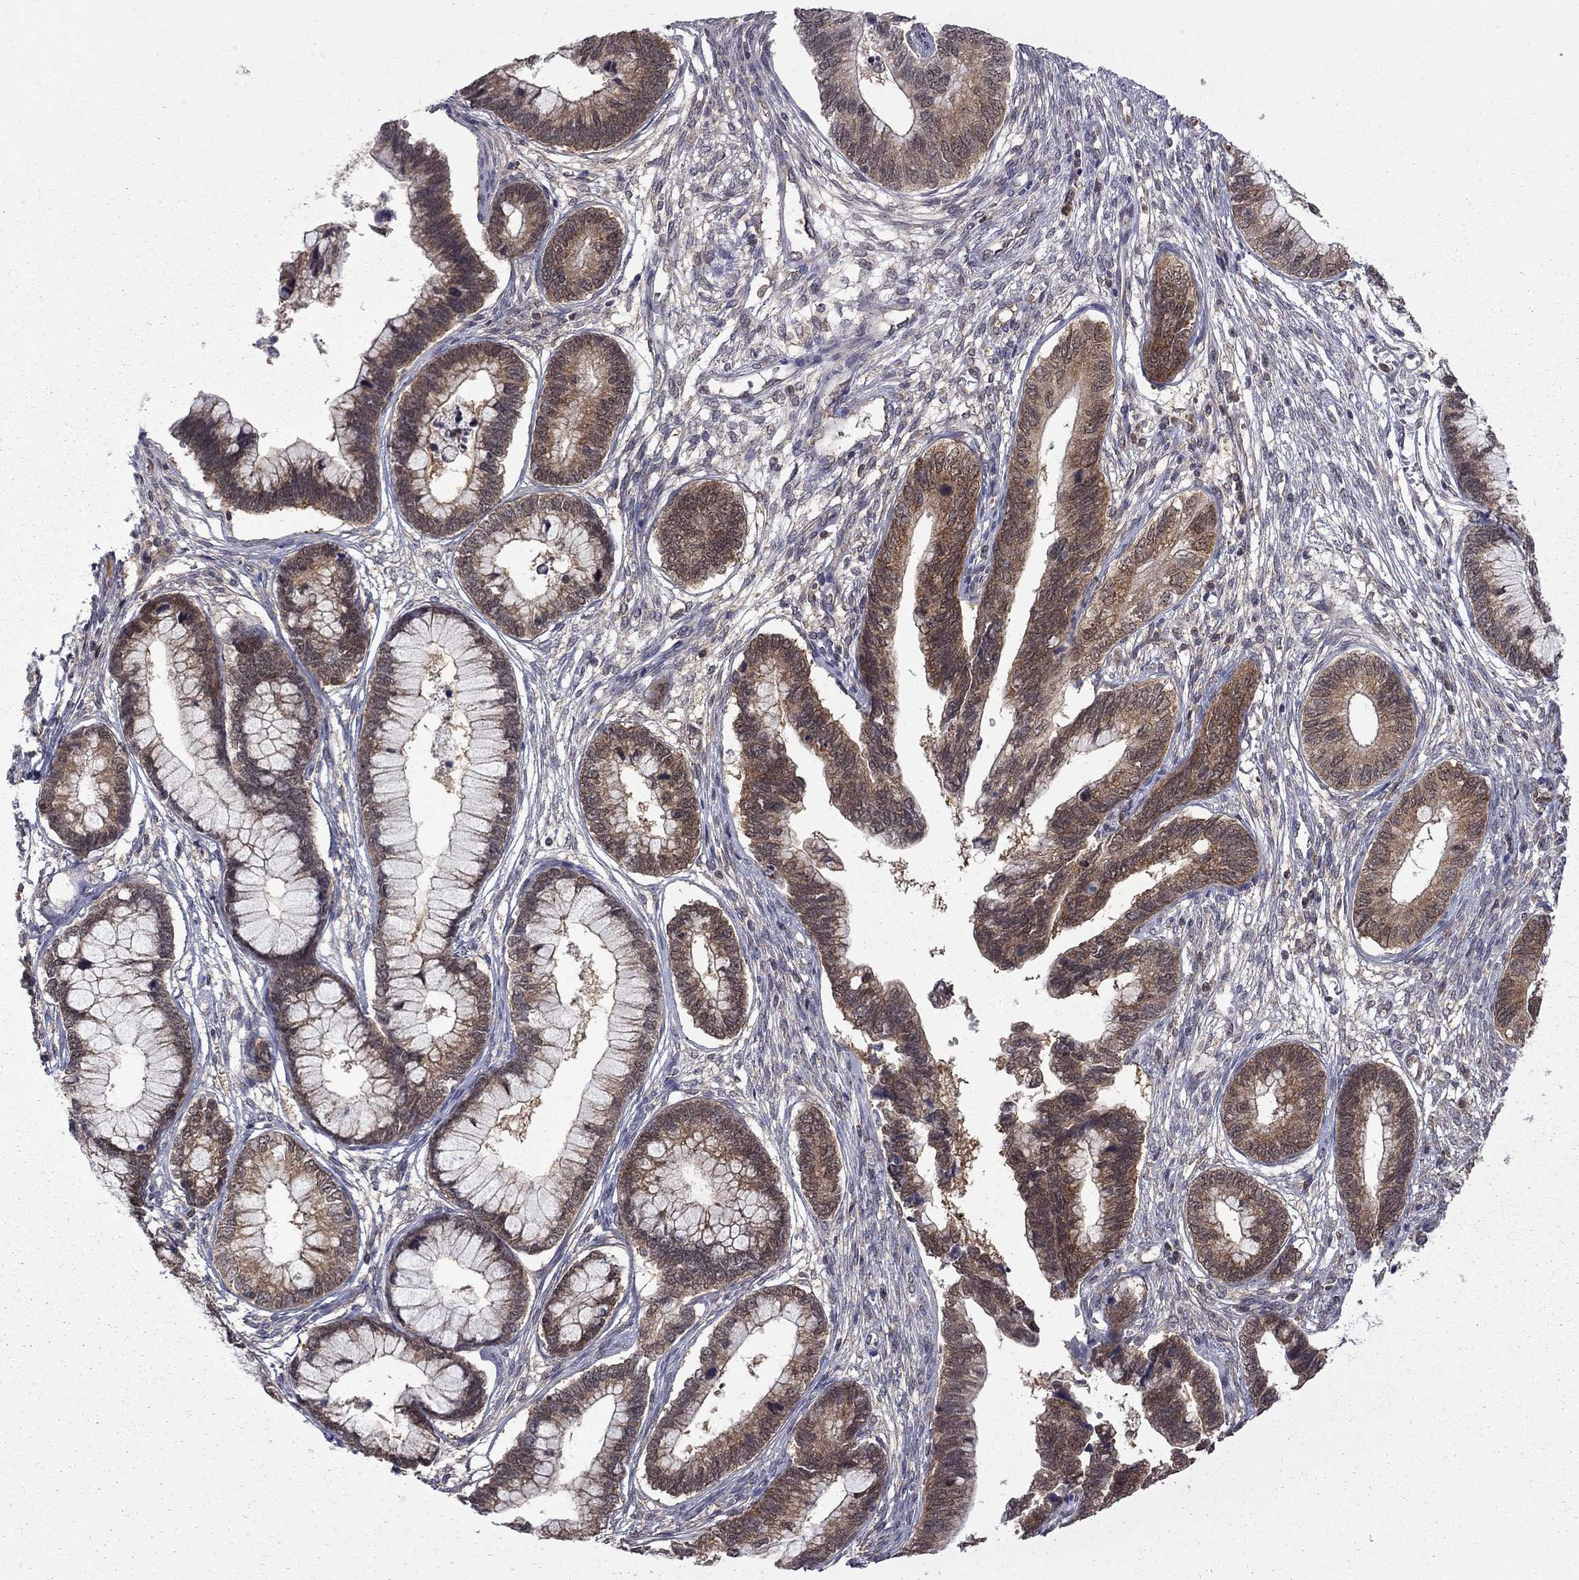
{"staining": {"intensity": "moderate", "quantity": ">75%", "location": "cytoplasmic/membranous"}, "tissue": "cervical cancer", "cell_type": "Tumor cells", "image_type": "cancer", "snomed": [{"axis": "morphology", "description": "Adenocarcinoma, NOS"}, {"axis": "topography", "description": "Cervix"}], "caption": "A medium amount of moderate cytoplasmic/membranous expression is appreciated in about >75% of tumor cells in cervical adenocarcinoma tissue.", "gene": "NAA50", "patient": {"sex": "female", "age": 44}}